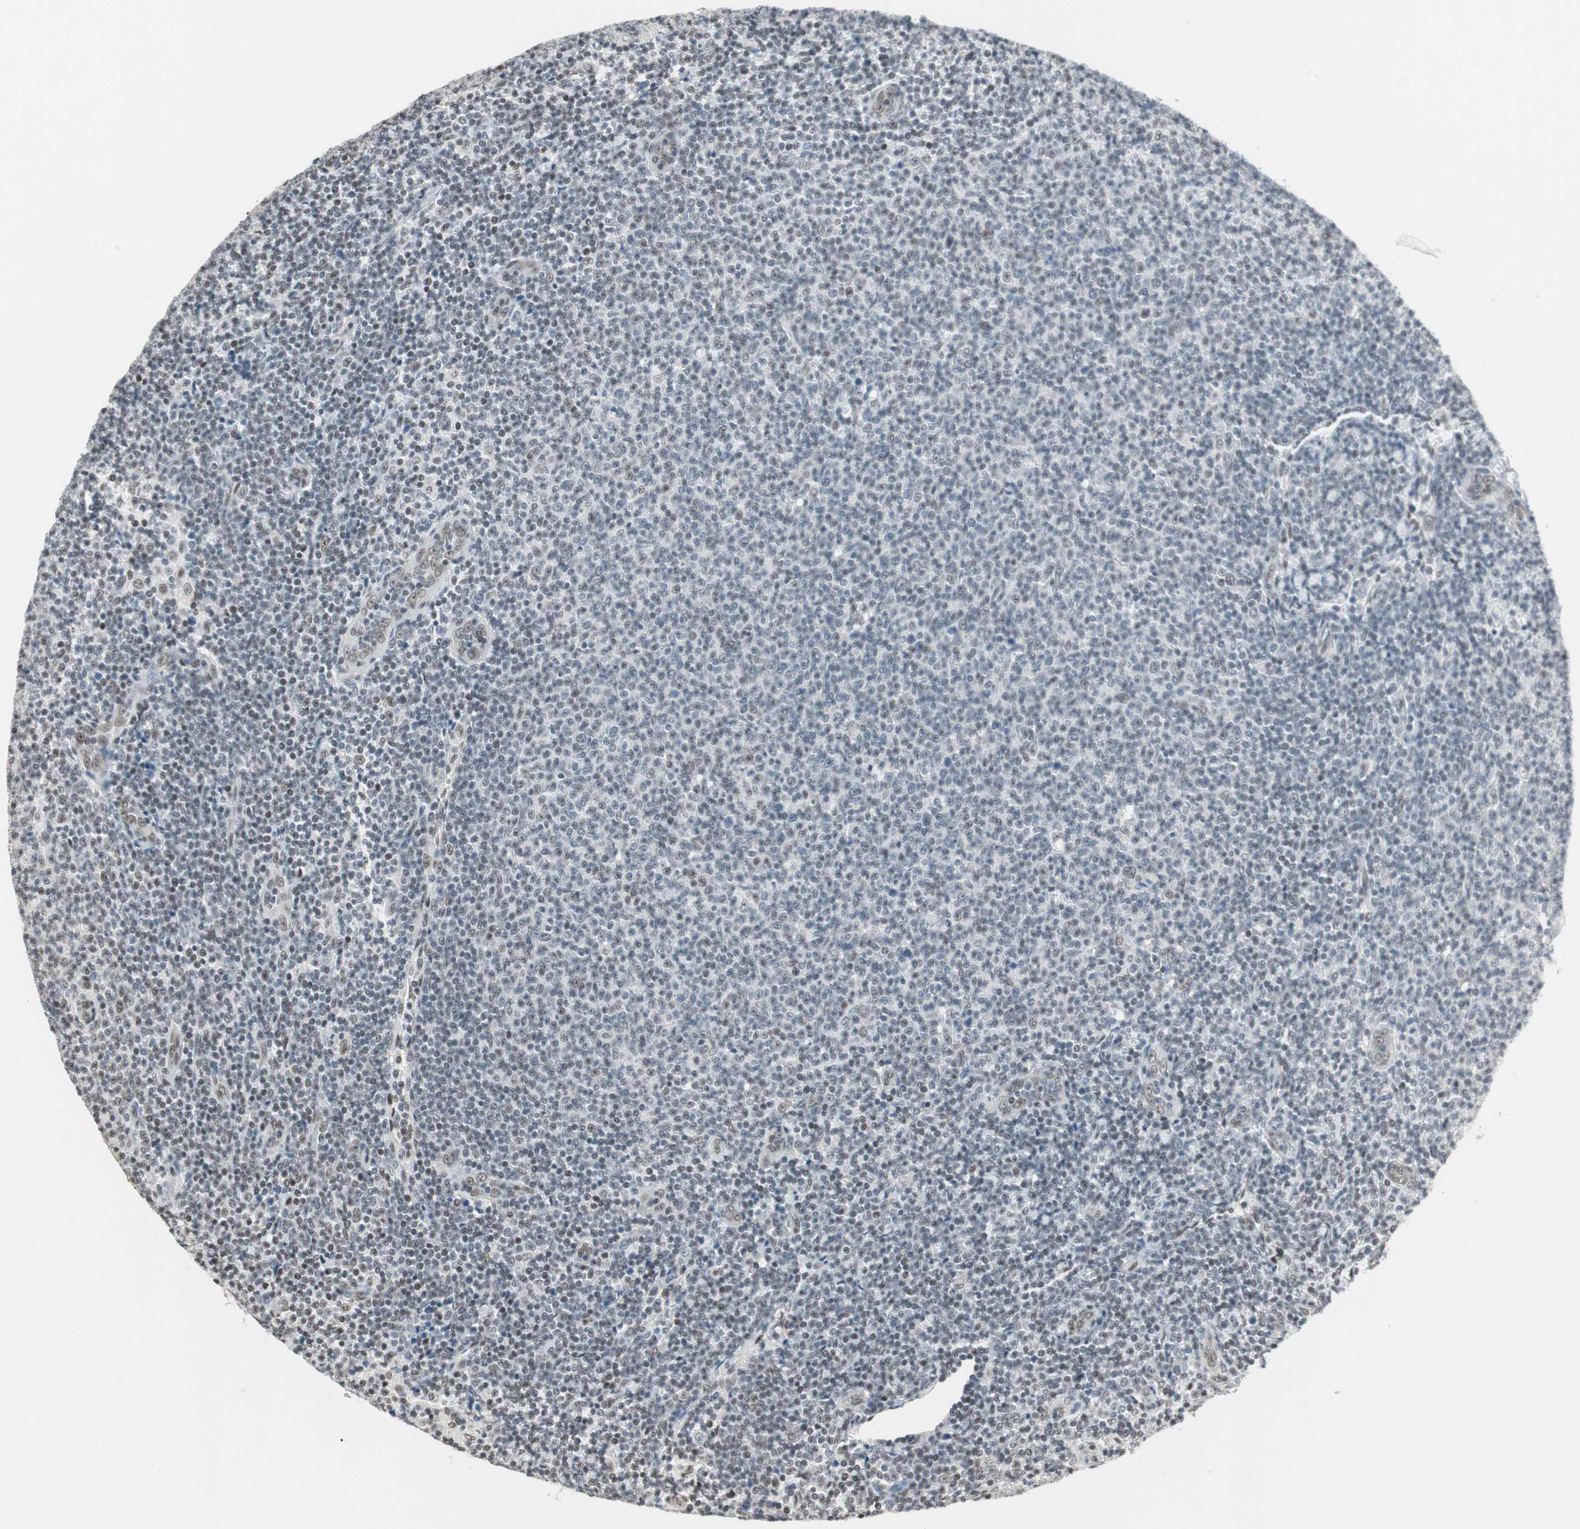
{"staining": {"intensity": "weak", "quantity": ">75%", "location": "nuclear"}, "tissue": "lymphoma", "cell_type": "Tumor cells", "image_type": "cancer", "snomed": [{"axis": "morphology", "description": "Malignant lymphoma, non-Hodgkin's type, Low grade"}, {"axis": "topography", "description": "Lymph node"}], "caption": "The photomicrograph displays immunohistochemical staining of lymphoma. There is weak nuclear expression is present in approximately >75% of tumor cells. The staining is performed using DAB (3,3'-diaminobenzidine) brown chromogen to label protein expression. The nuclei are counter-stained blue using hematoxylin.", "gene": "ZBTB17", "patient": {"sex": "male", "age": 66}}